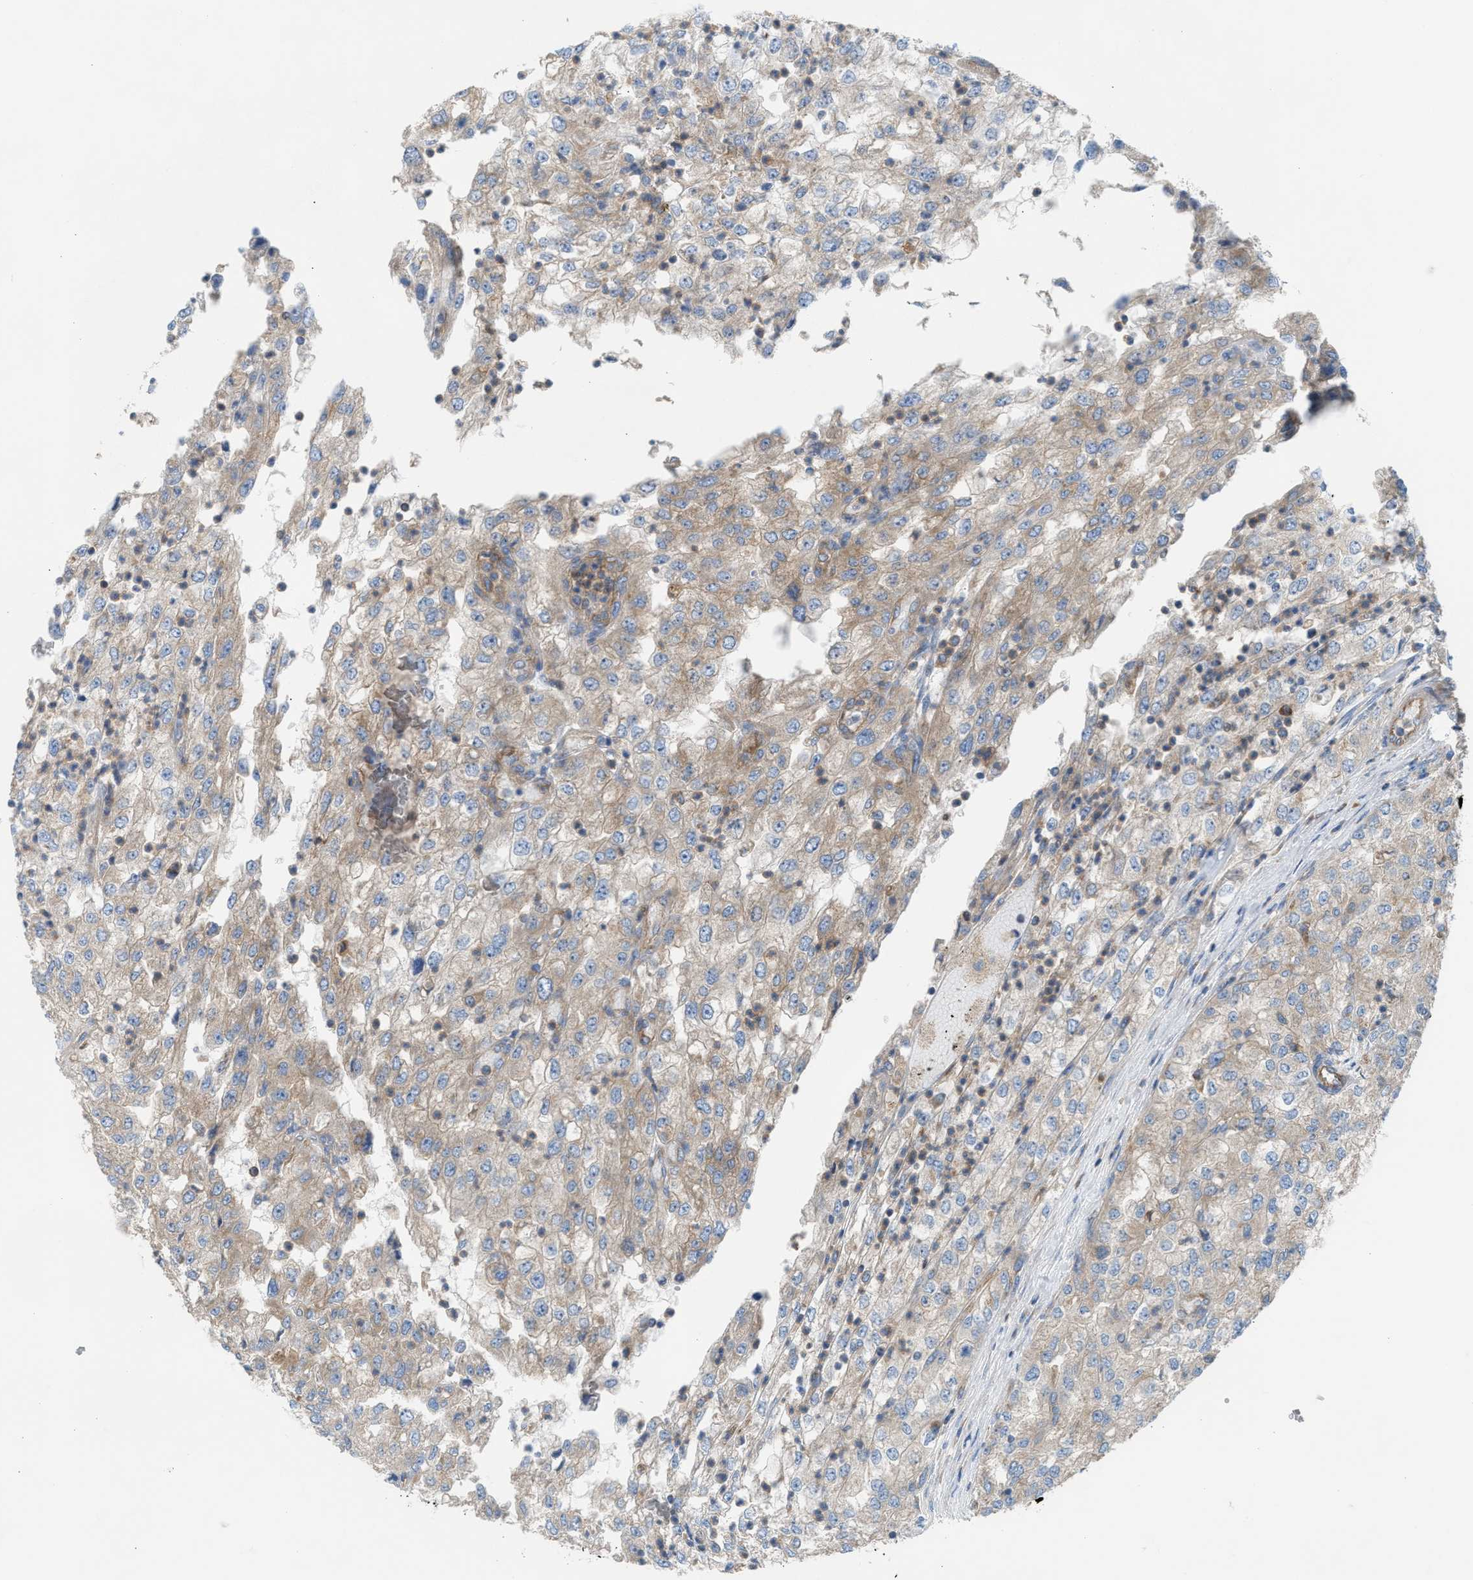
{"staining": {"intensity": "weak", "quantity": "<25%", "location": "cytoplasmic/membranous"}, "tissue": "renal cancer", "cell_type": "Tumor cells", "image_type": "cancer", "snomed": [{"axis": "morphology", "description": "Adenocarcinoma, NOS"}, {"axis": "topography", "description": "Kidney"}], "caption": "IHC micrograph of neoplastic tissue: human renal cancer (adenocarcinoma) stained with DAB exhibits no significant protein expression in tumor cells. (DAB immunohistochemistry (IHC), high magnification).", "gene": "TBC1D15", "patient": {"sex": "female", "age": 54}}